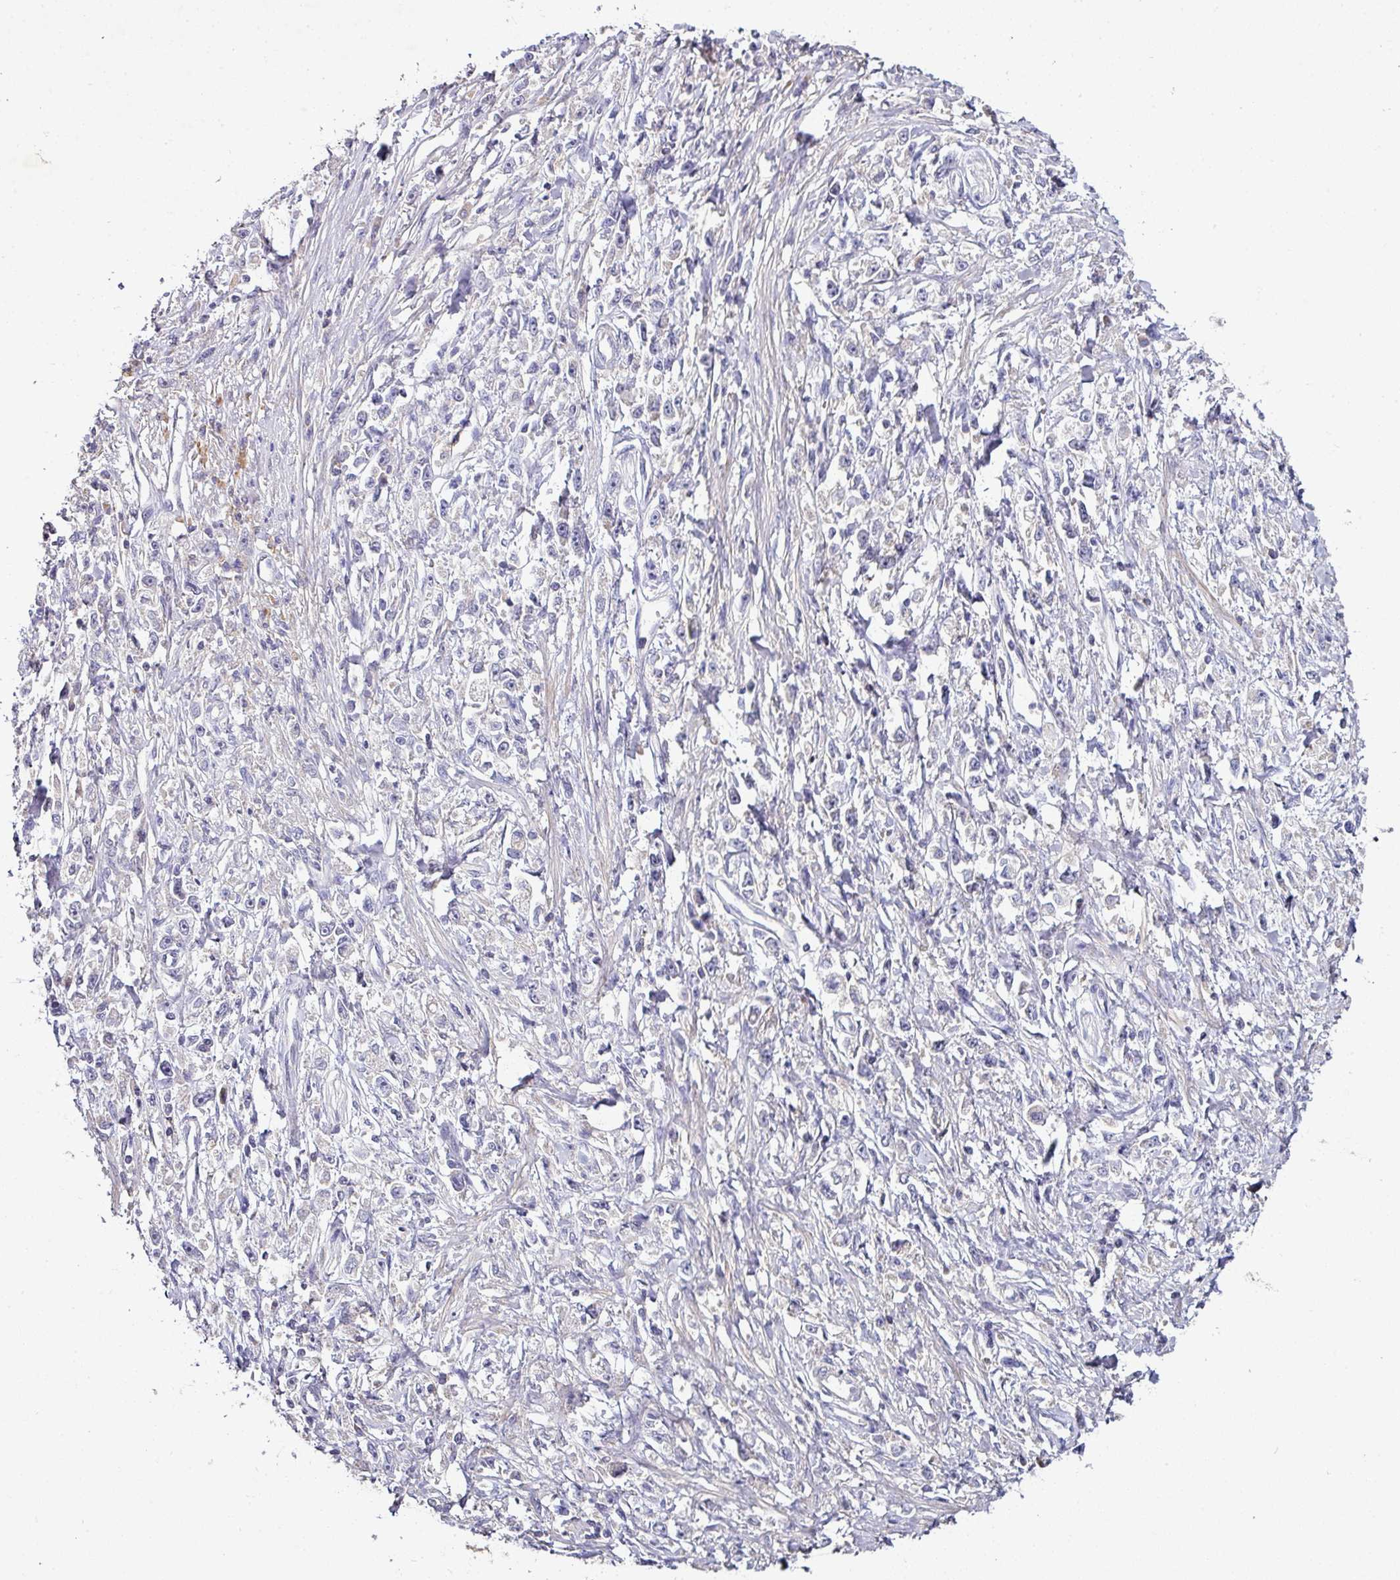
{"staining": {"intensity": "negative", "quantity": "none", "location": "none"}, "tissue": "stomach cancer", "cell_type": "Tumor cells", "image_type": "cancer", "snomed": [{"axis": "morphology", "description": "Adenocarcinoma, NOS"}, {"axis": "topography", "description": "Stomach"}], "caption": "Immunohistochemistry (IHC) image of neoplastic tissue: stomach cancer (adenocarcinoma) stained with DAB shows no significant protein positivity in tumor cells.", "gene": "AEBP2", "patient": {"sex": "female", "age": 59}}